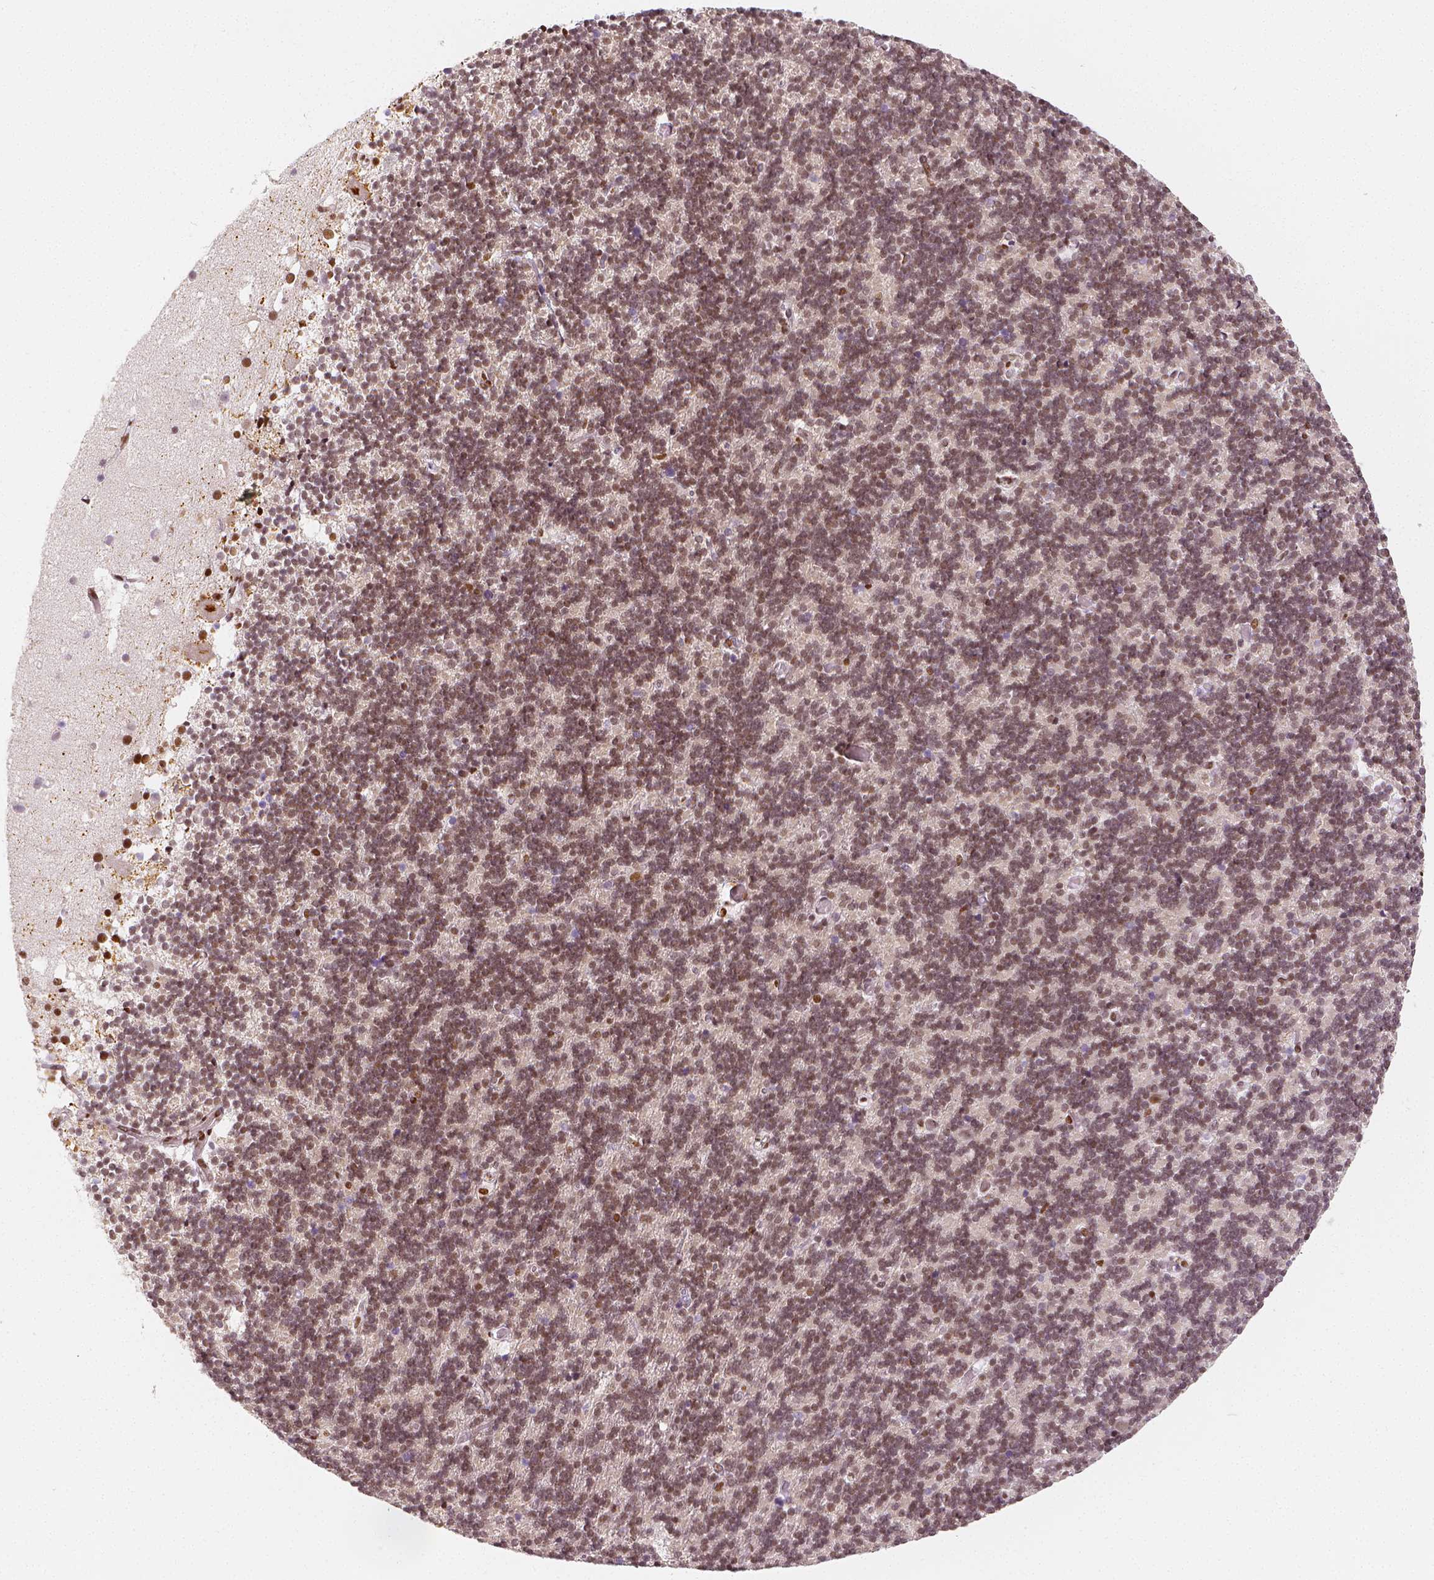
{"staining": {"intensity": "moderate", "quantity": ">75%", "location": "nuclear"}, "tissue": "cerebellum", "cell_type": "Cells in granular layer", "image_type": "normal", "snomed": [{"axis": "morphology", "description": "Normal tissue, NOS"}, {"axis": "topography", "description": "Cerebellum"}], "caption": "Immunohistochemical staining of unremarkable human cerebellum displays >75% levels of moderate nuclear protein expression in approximately >75% of cells in granular layer.", "gene": "KDM5B", "patient": {"sex": "male", "age": 70}}